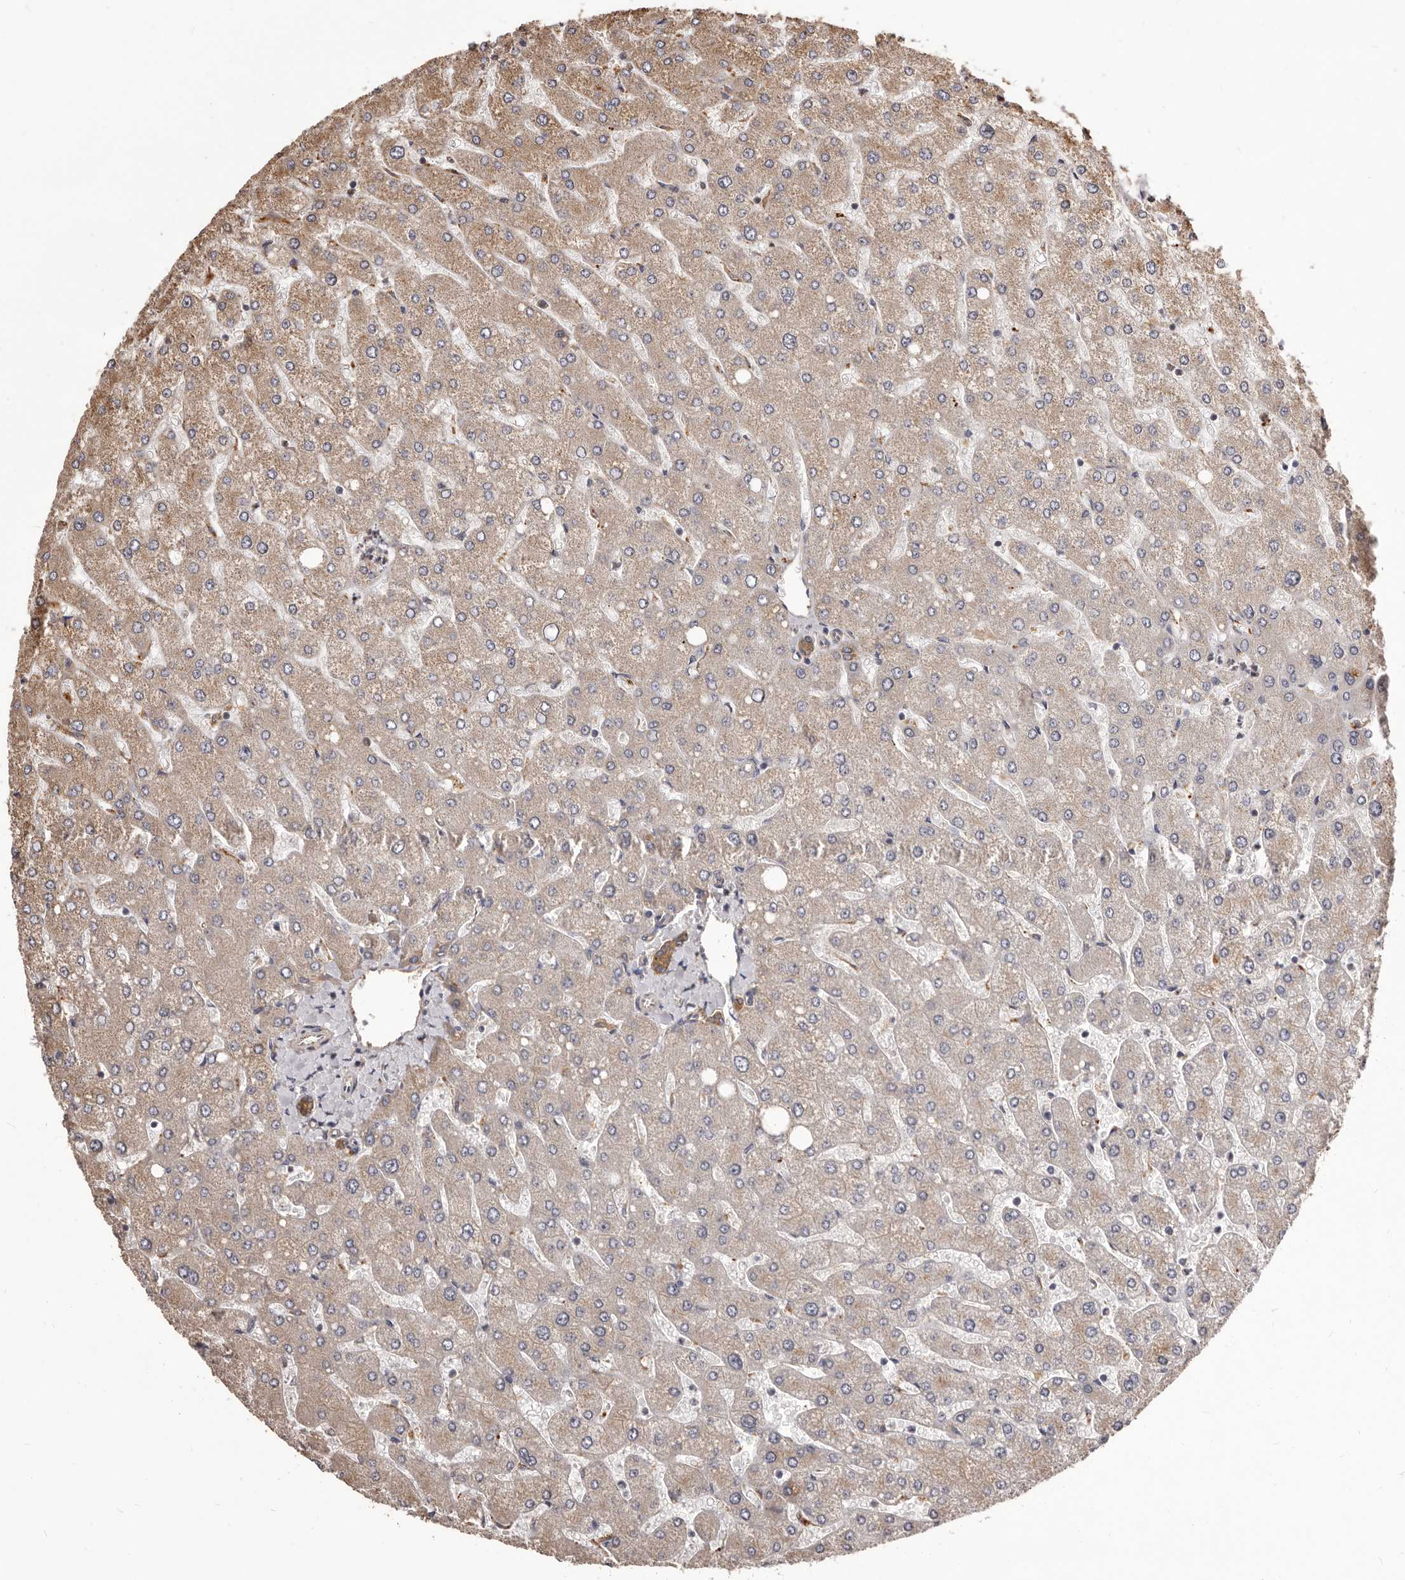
{"staining": {"intensity": "moderate", "quantity": "25%-75%", "location": "cytoplasmic/membranous"}, "tissue": "liver", "cell_type": "Cholangiocytes", "image_type": "normal", "snomed": [{"axis": "morphology", "description": "Normal tissue, NOS"}, {"axis": "topography", "description": "Liver"}], "caption": "Protein expression by IHC reveals moderate cytoplasmic/membranous expression in about 25%-75% of cholangiocytes in normal liver.", "gene": "ALPK1", "patient": {"sex": "male", "age": 55}}